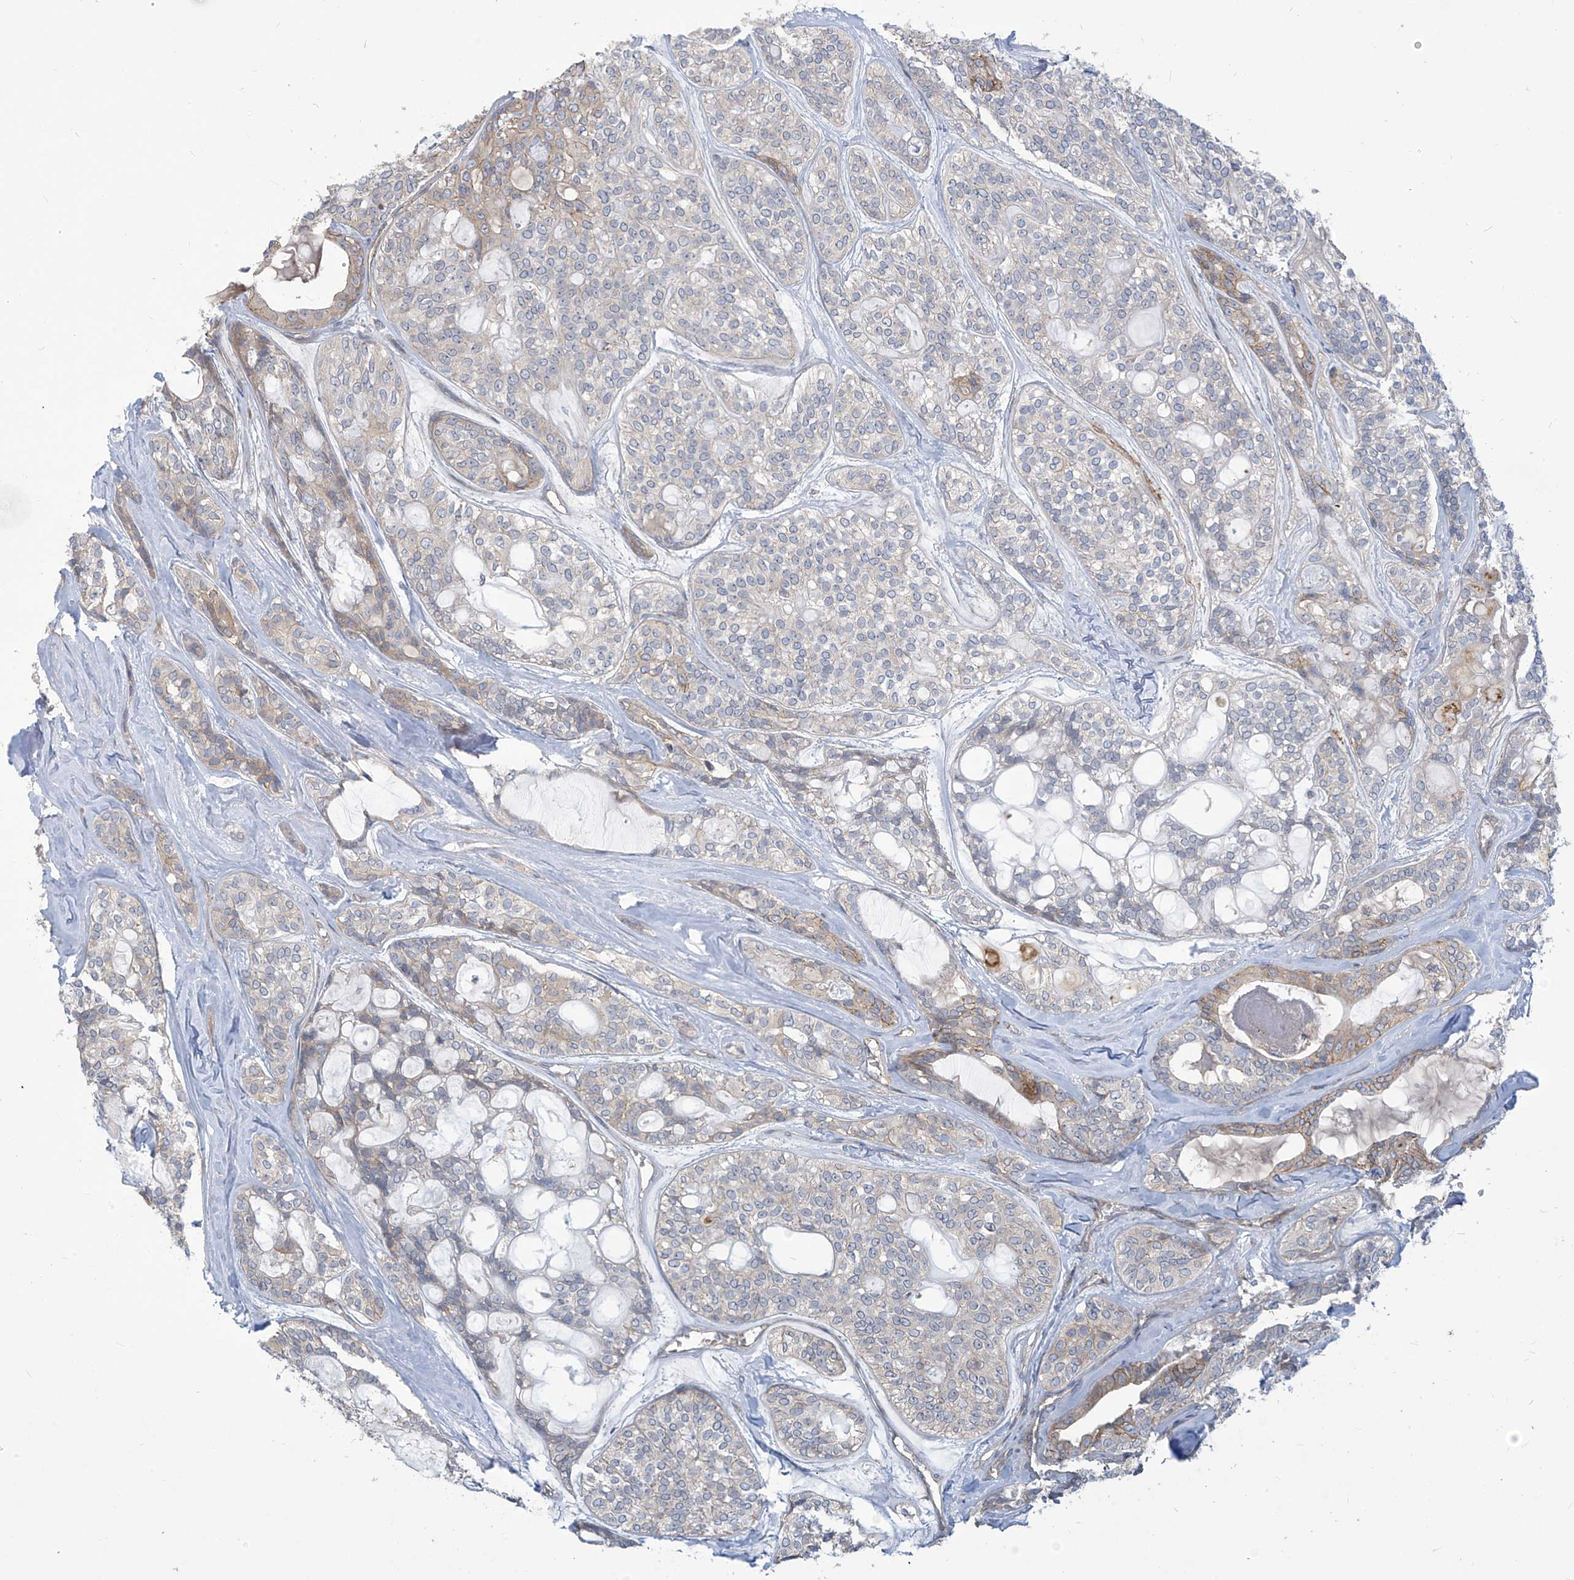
{"staining": {"intensity": "weak", "quantity": "<25%", "location": "cytoplasmic/membranous"}, "tissue": "head and neck cancer", "cell_type": "Tumor cells", "image_type": "cancer", "snomed": [{"axis": "morphology", "description": "Adenocarcinoma, NOS"}, {"axis": "topography", "description": "Head-Neck"}], "caption": "Head and neck adenocarcinoma was stained to show a protein in brown. There is no significant positivity in tumor cells.", "gene": "ADAT2", "patient": {"sex": "male", "age": 66}}